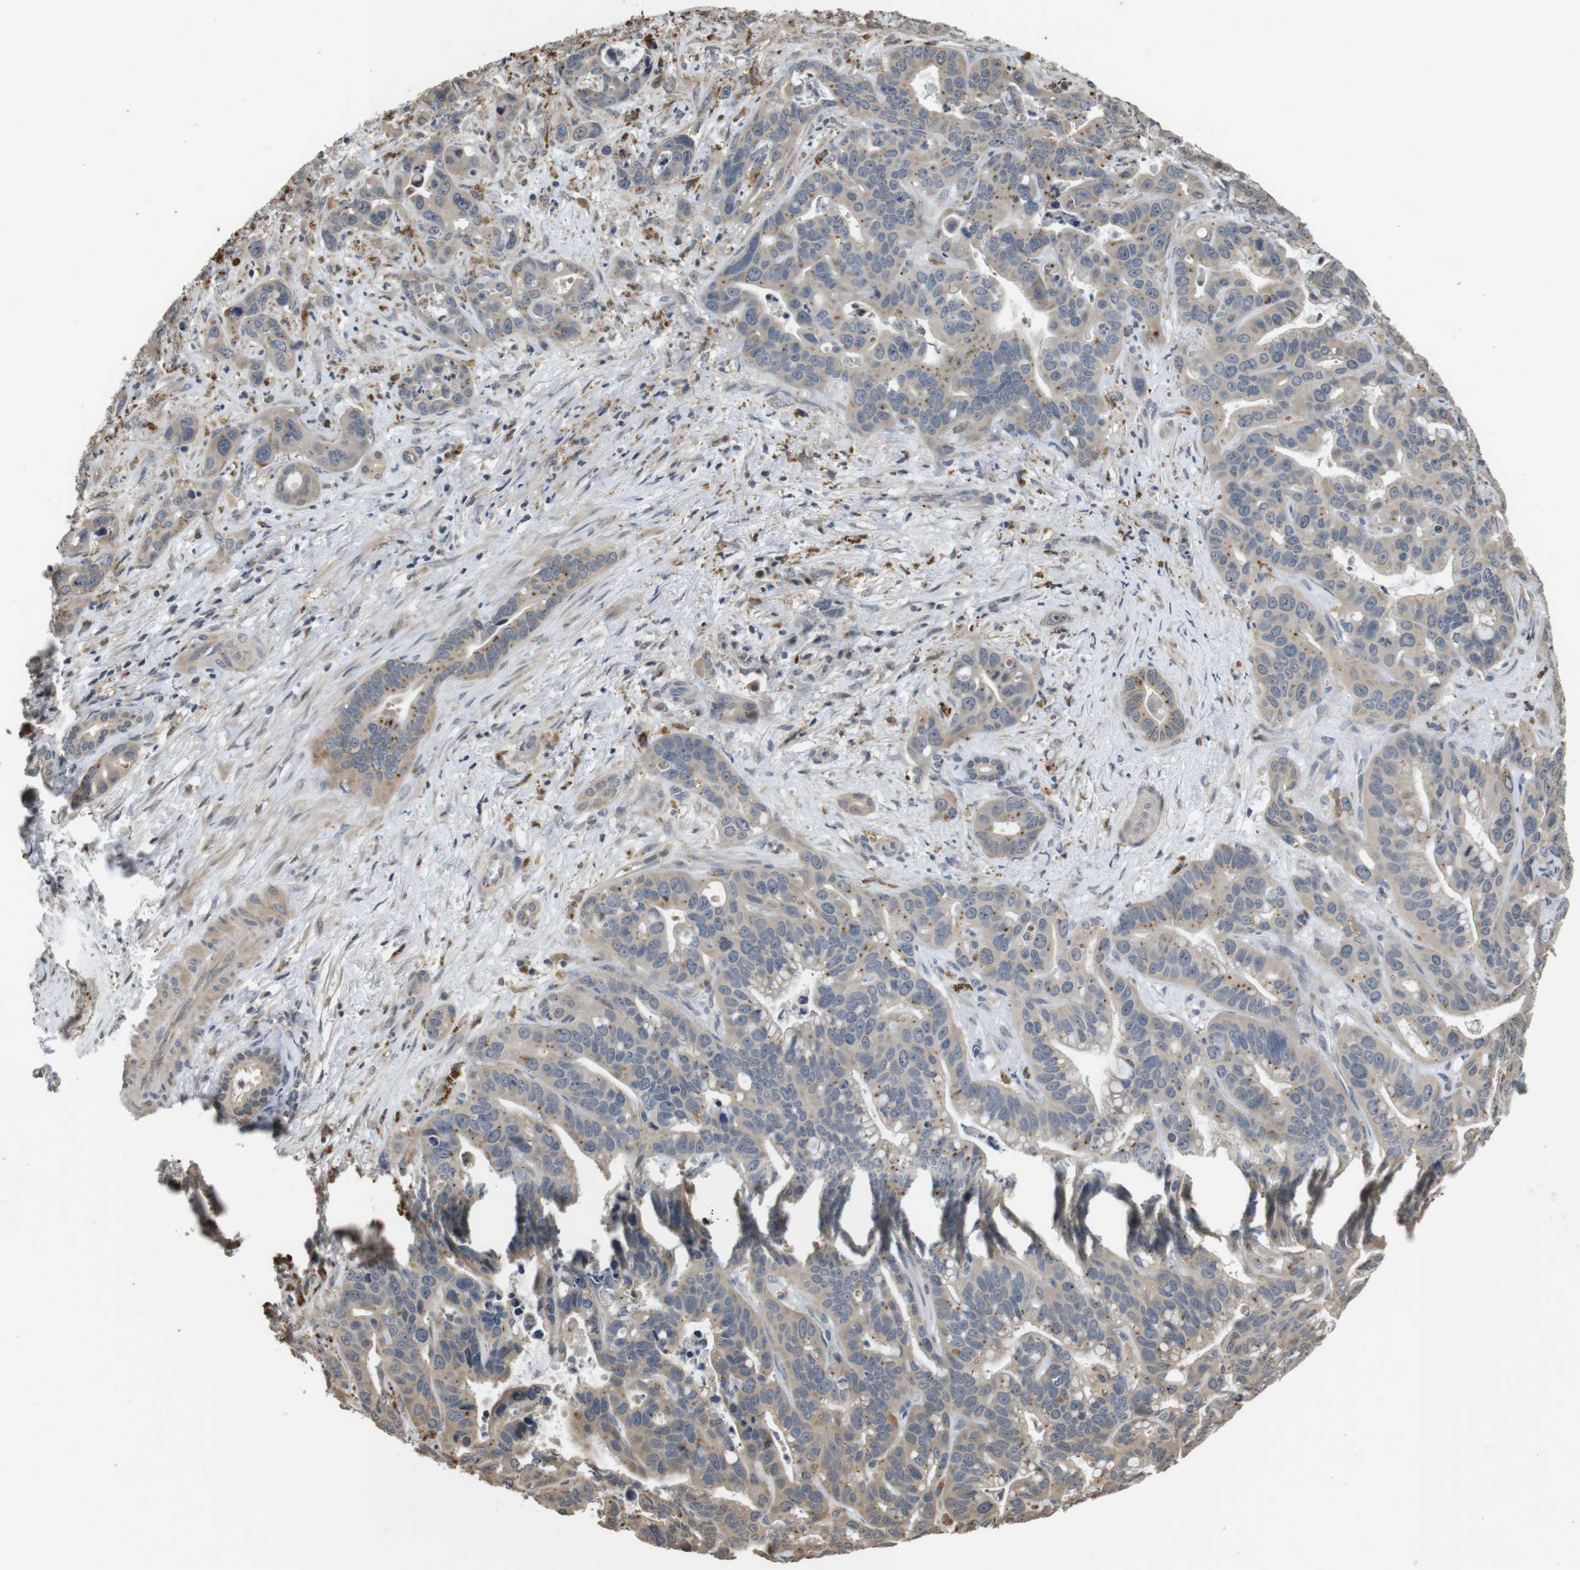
{"staining": {"intensity": "weak", "quantity": ">75%", "location": "cytoplasmic/membranous"}, "tissue": "liver cancer", "cell_type": "Tumor cells", "image_type": "cancer", "snomed": [{"axis": "morphology", "description": "Cholangiocarcinoma"}, {"axis": "topography", "description": "Liver"}], "caption": "Human liver cholangiocarcinoma stained with a brown dye reveals weak cytoplasmic/membranous positive expression in approximately >75% of tumor cells.", "gene": "FZD10", "patient": {"sex": "female", "age": 65}}